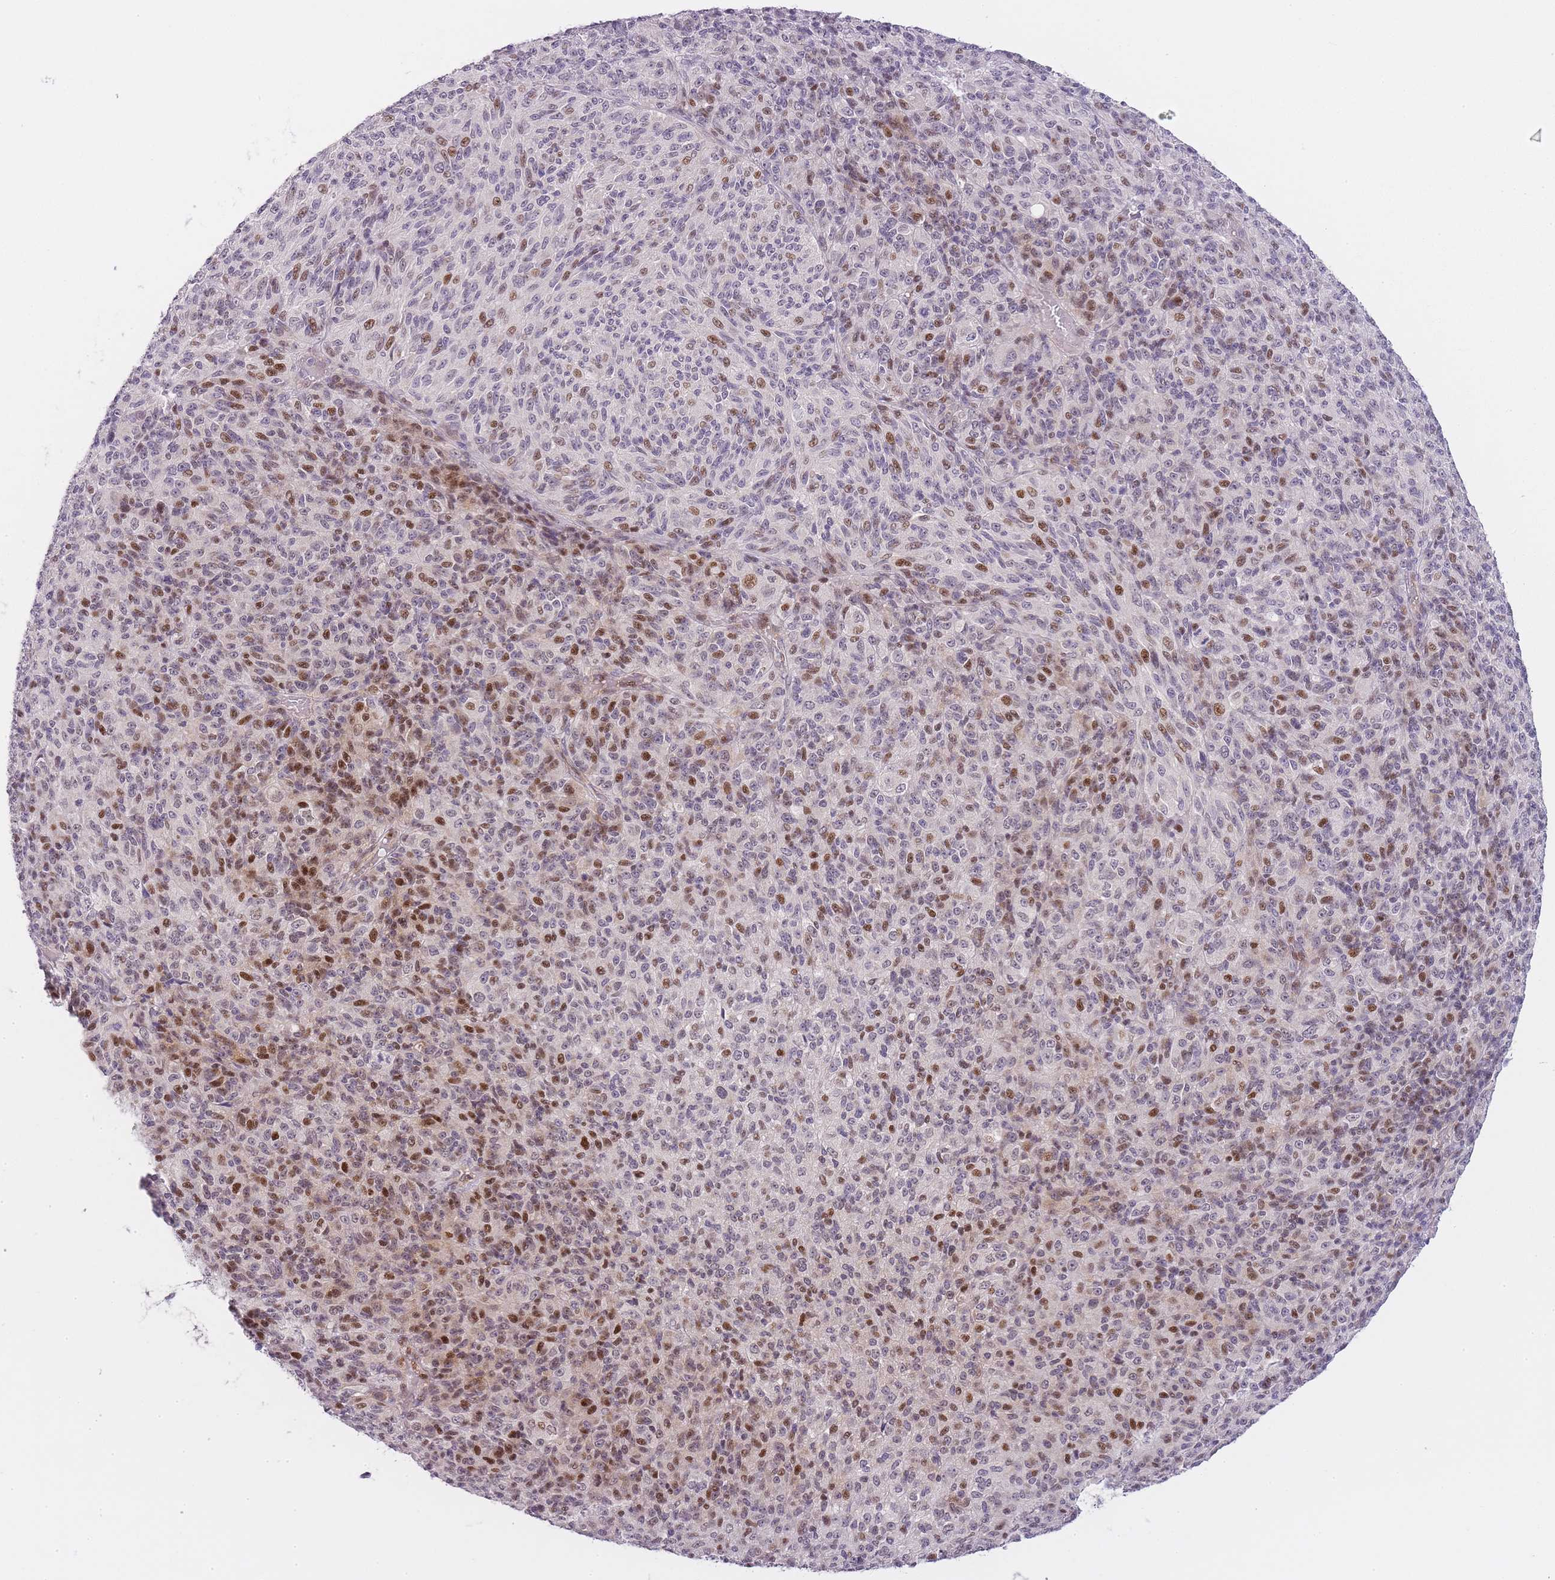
{"staining": {"intensity": "moderate", "quantity": "25%-75%", "location": "nuclear"}, "tissue": "melanoma", "cell_type": "Tumor cells", "image_type": "cancer", "snomed": [{"axis": "morphology", "description": "Malignant melanoma, Metastatic site"}, {"axis": "topography", "description": "Brain"}], "caption": "Moderate nuclear expression is present in approximately 25%-75% of tumor cells in malignant melanoma (metastatic site).", "gene": "OGG1", "patient": {"sex": "female", "age": 56}}